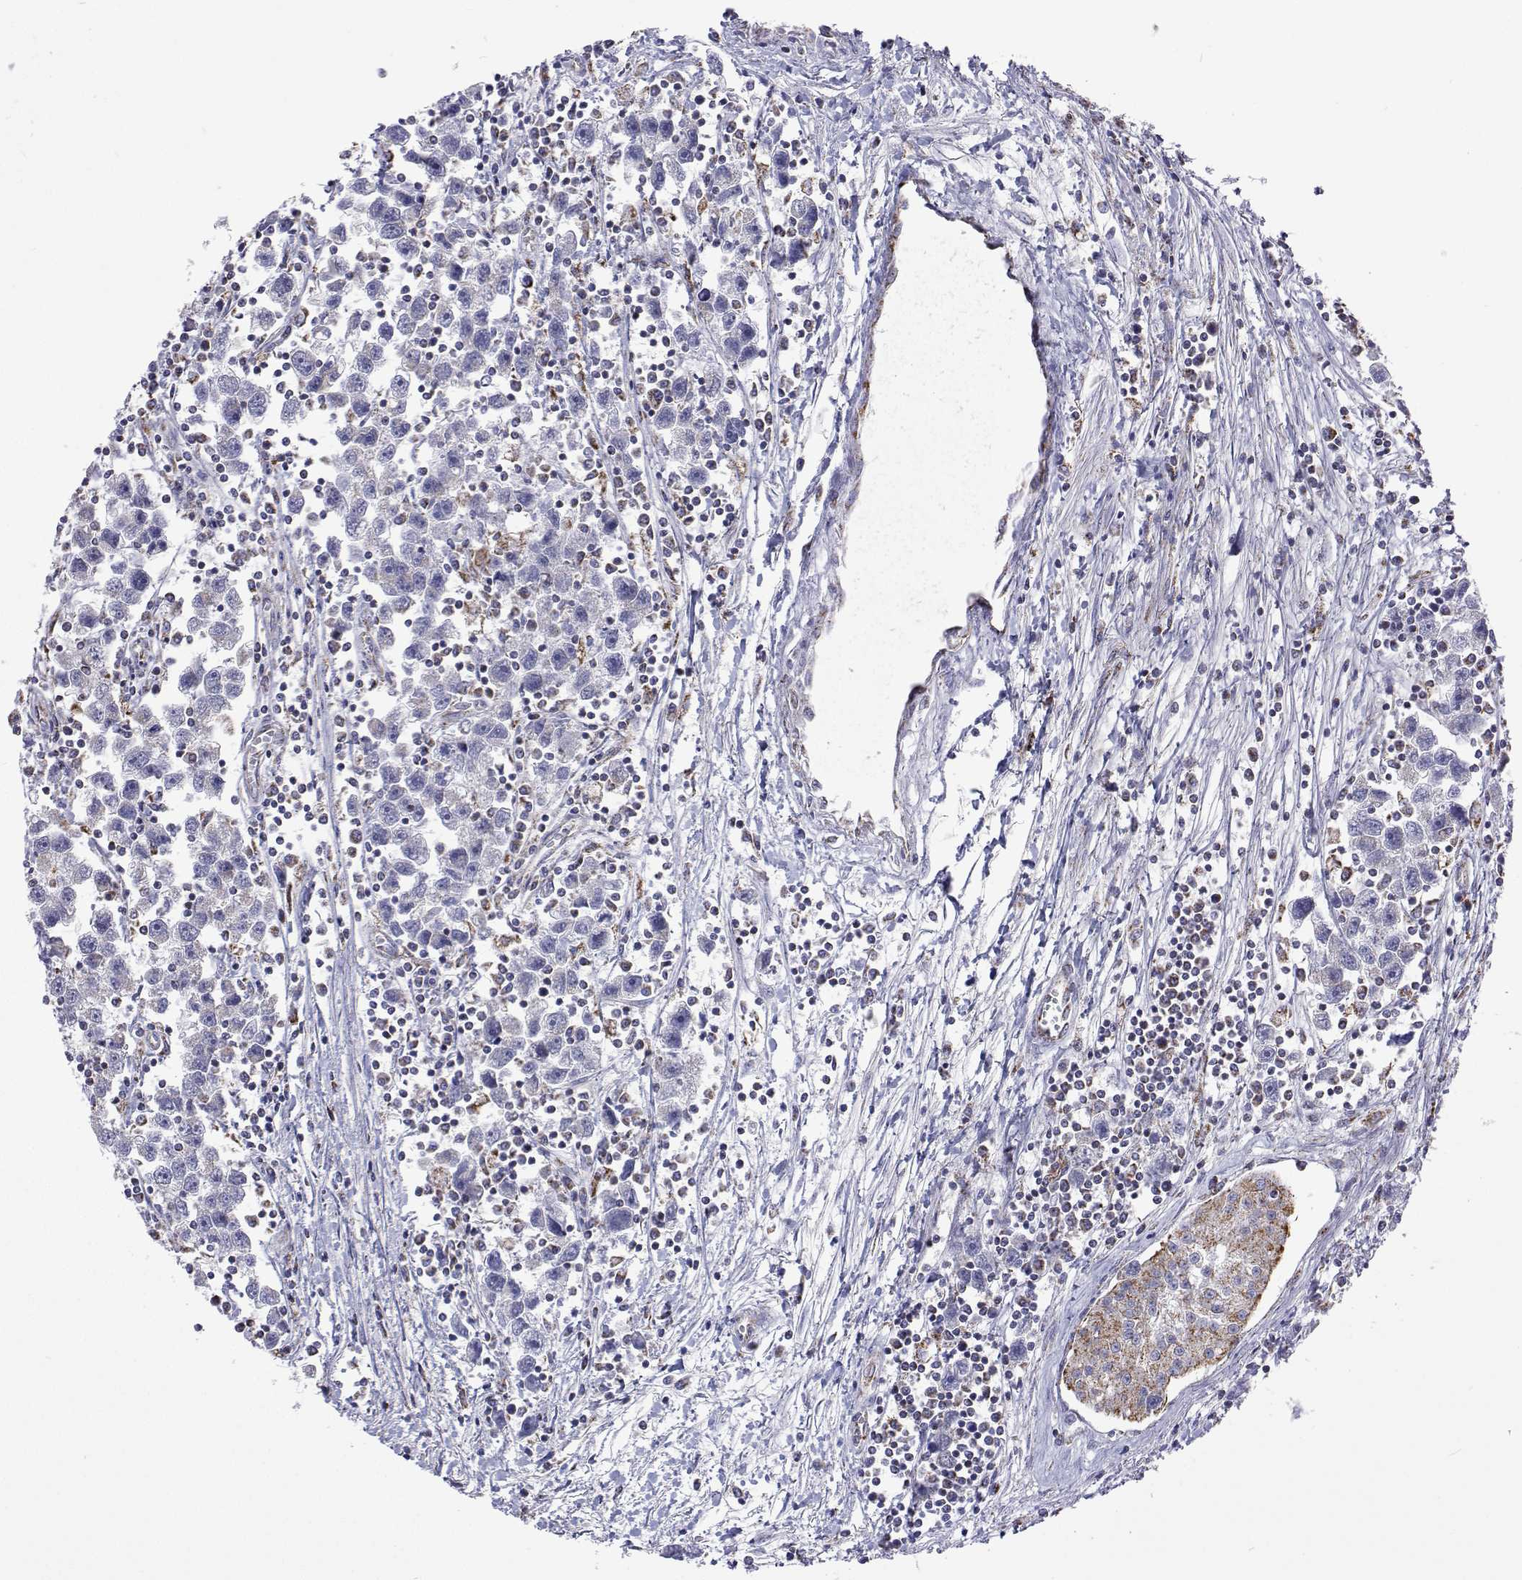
{"staining": {"intensity": "negative", "quantity": "none", "location": "none"}, "tissue": "testis cancer", "cell_type": "Tumor cells", "image_type": "cancer", "snomed": [{"axis": "morphology", "description": "Seminoma, NOS"}, {"axis": "topography", "description": "Testis"}], "caption": "Tumor cells show no significant protein expression in testis seminoma. (DAB immunohistochemistry (IHC), high magnification).", "gene": "MCCC2", "patient": {"sex": "male", "age": 30}}